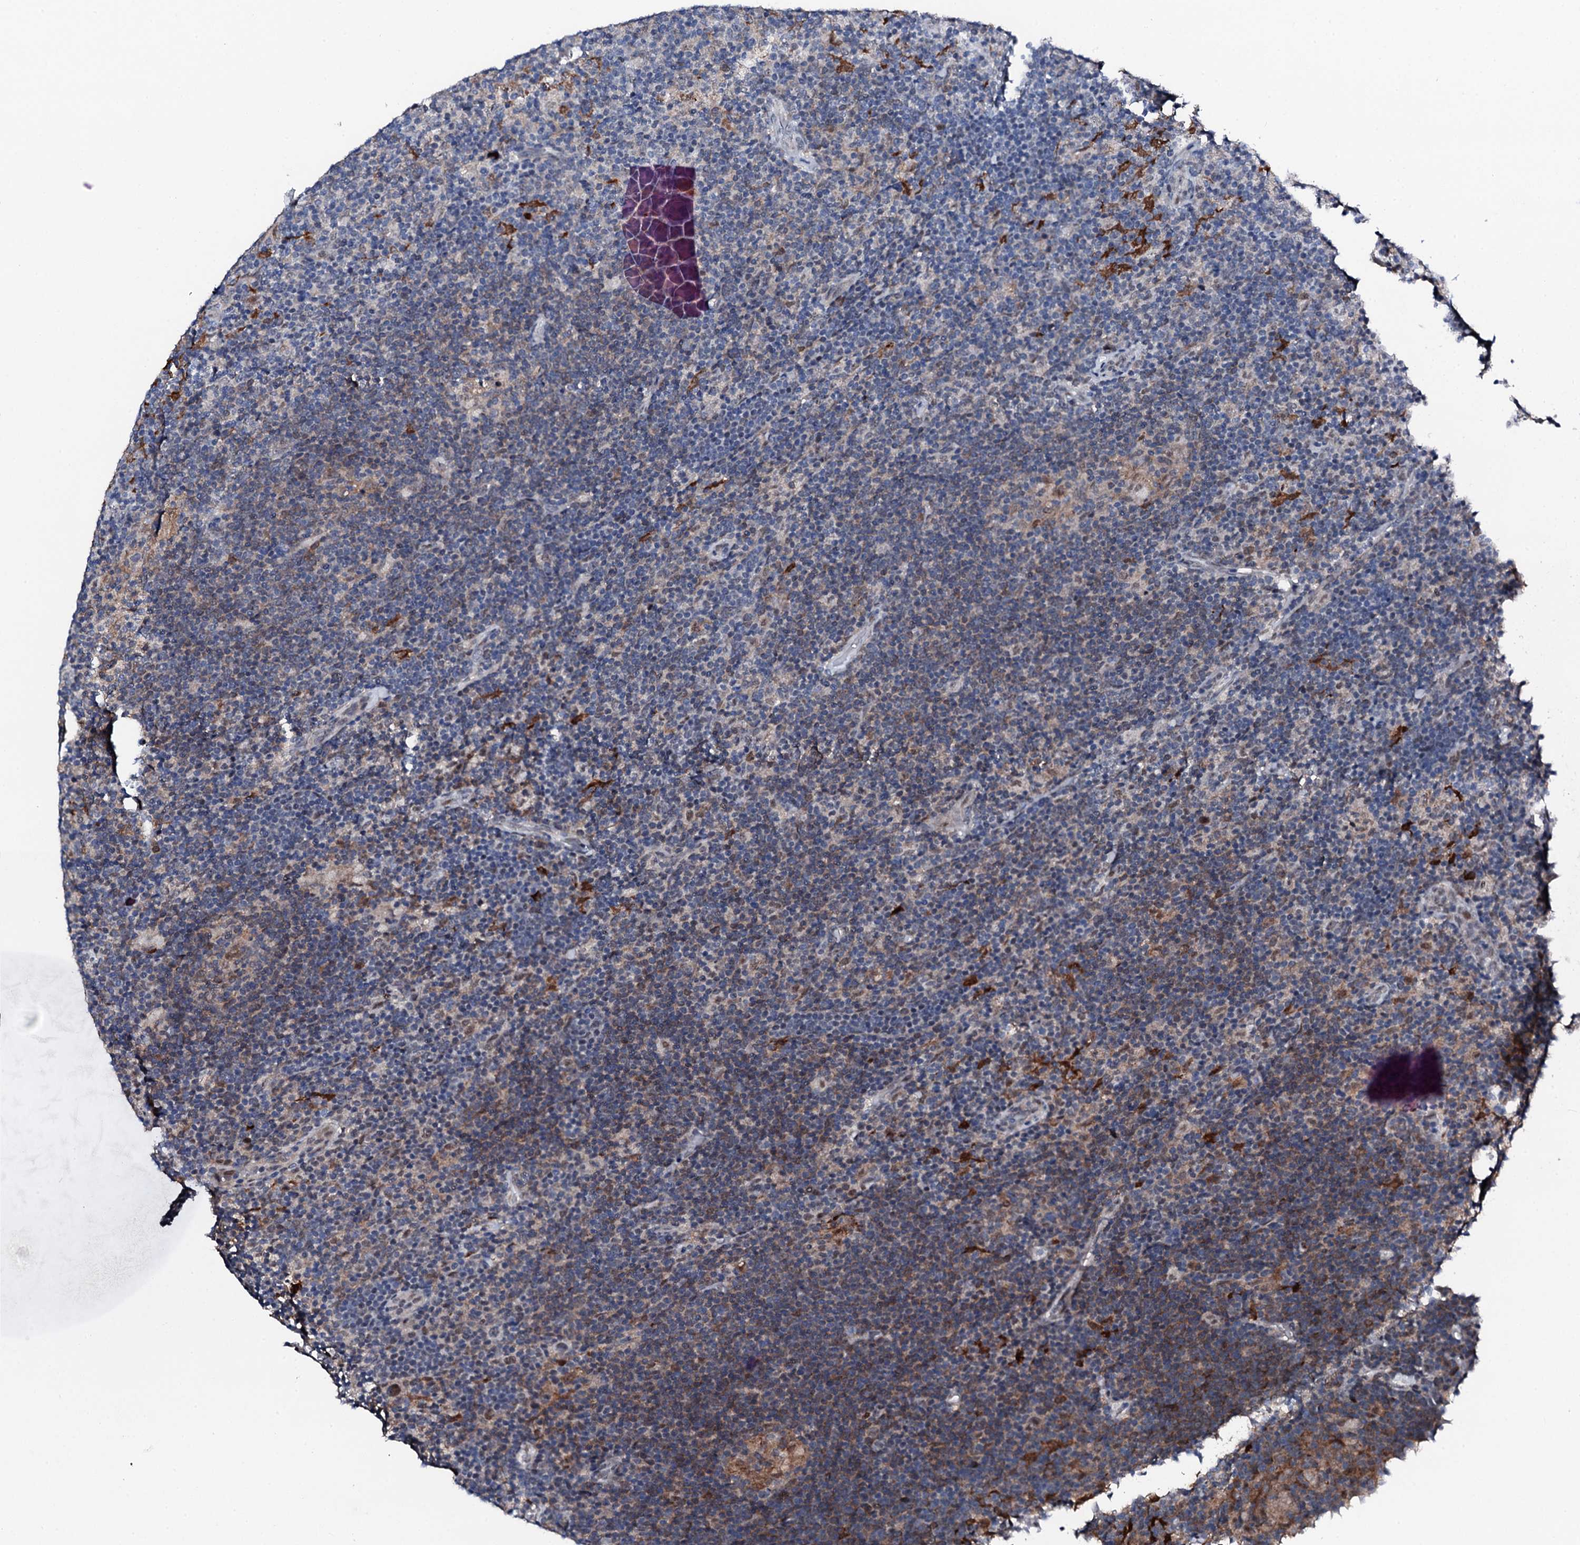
{"staining": {"intensity": "negative", "quantity": "none", "location": "none"}, "tissue": "lymphoma", "cell_type": "Tumor cells", "image_type": "cancer", "snomed": [{"axis": "morphology", "description": "Hodgkin's disease, NOS"}, {"axis": "topography", "description": "Lymph node"}], "caption": "High magnification brightfield microscopy of Hodgkin's disease stained with DAB (3,3'-diaminobenzidine) (brown) and counterstained with hematoxylin (blue): tumor cells show no significant staining. (DAB immunohistochemistry, high magnification).", "gene": "TRAFD1", "patient": {"sex": "female", "age": 57}}